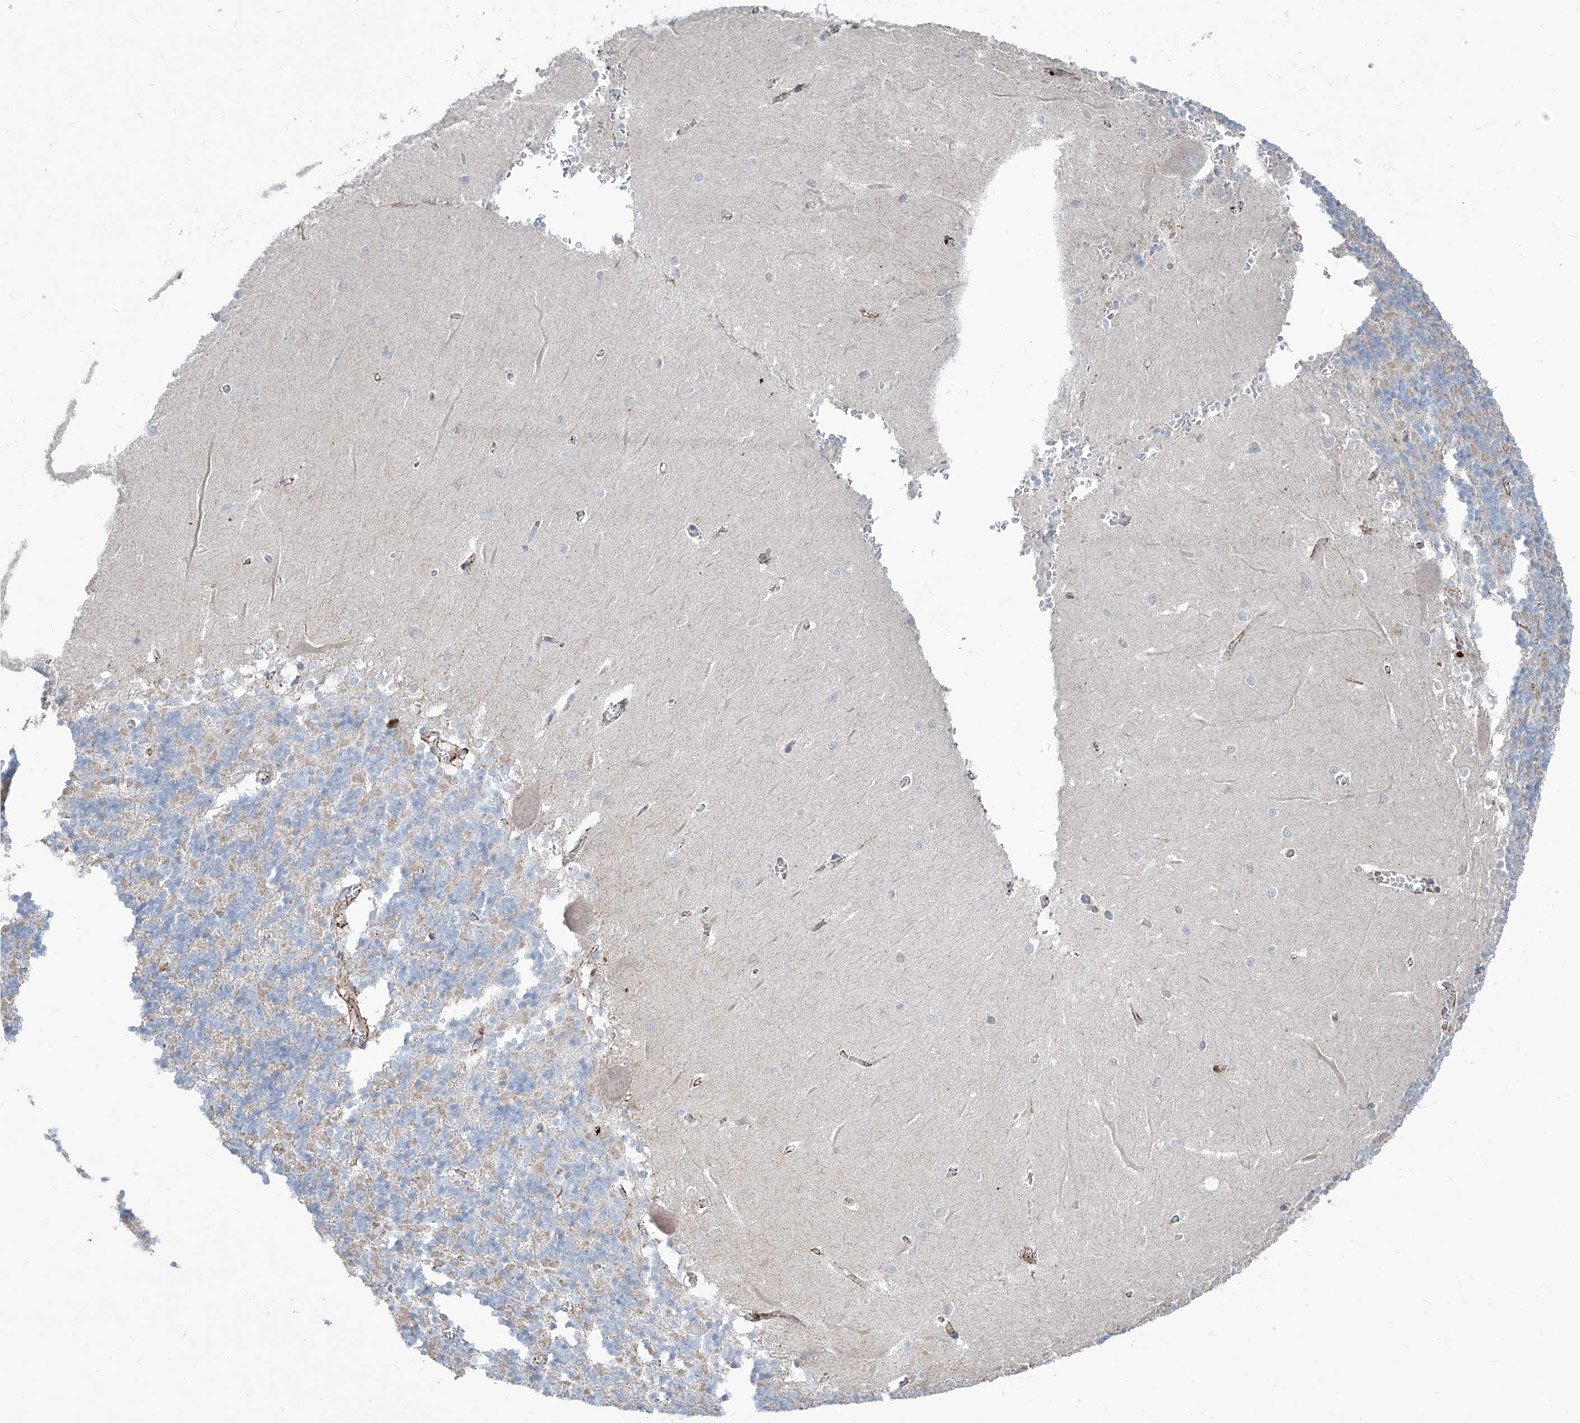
{"staining": {"intensity": "negative", "quantity": "none", "location": "none"}, "tissue": "cerebellum", "cell_type": "Cells in granular layer", "image_type": "normal", "snomed": [{"axis": "morphology", "description": "Normal tissue, NOS"}, {"axis": "topography", "description": "Cerebellum"}], "caption": "There is no significant staining in cells in granular layer of cerebellum. (Brightfield microscopy of DAB (3,3'-diaminobenzidine) immunohistochemistry (IHC) at high magnification).", "gene": "CDH5", "patient": {"sex": "male", "age": 37}}